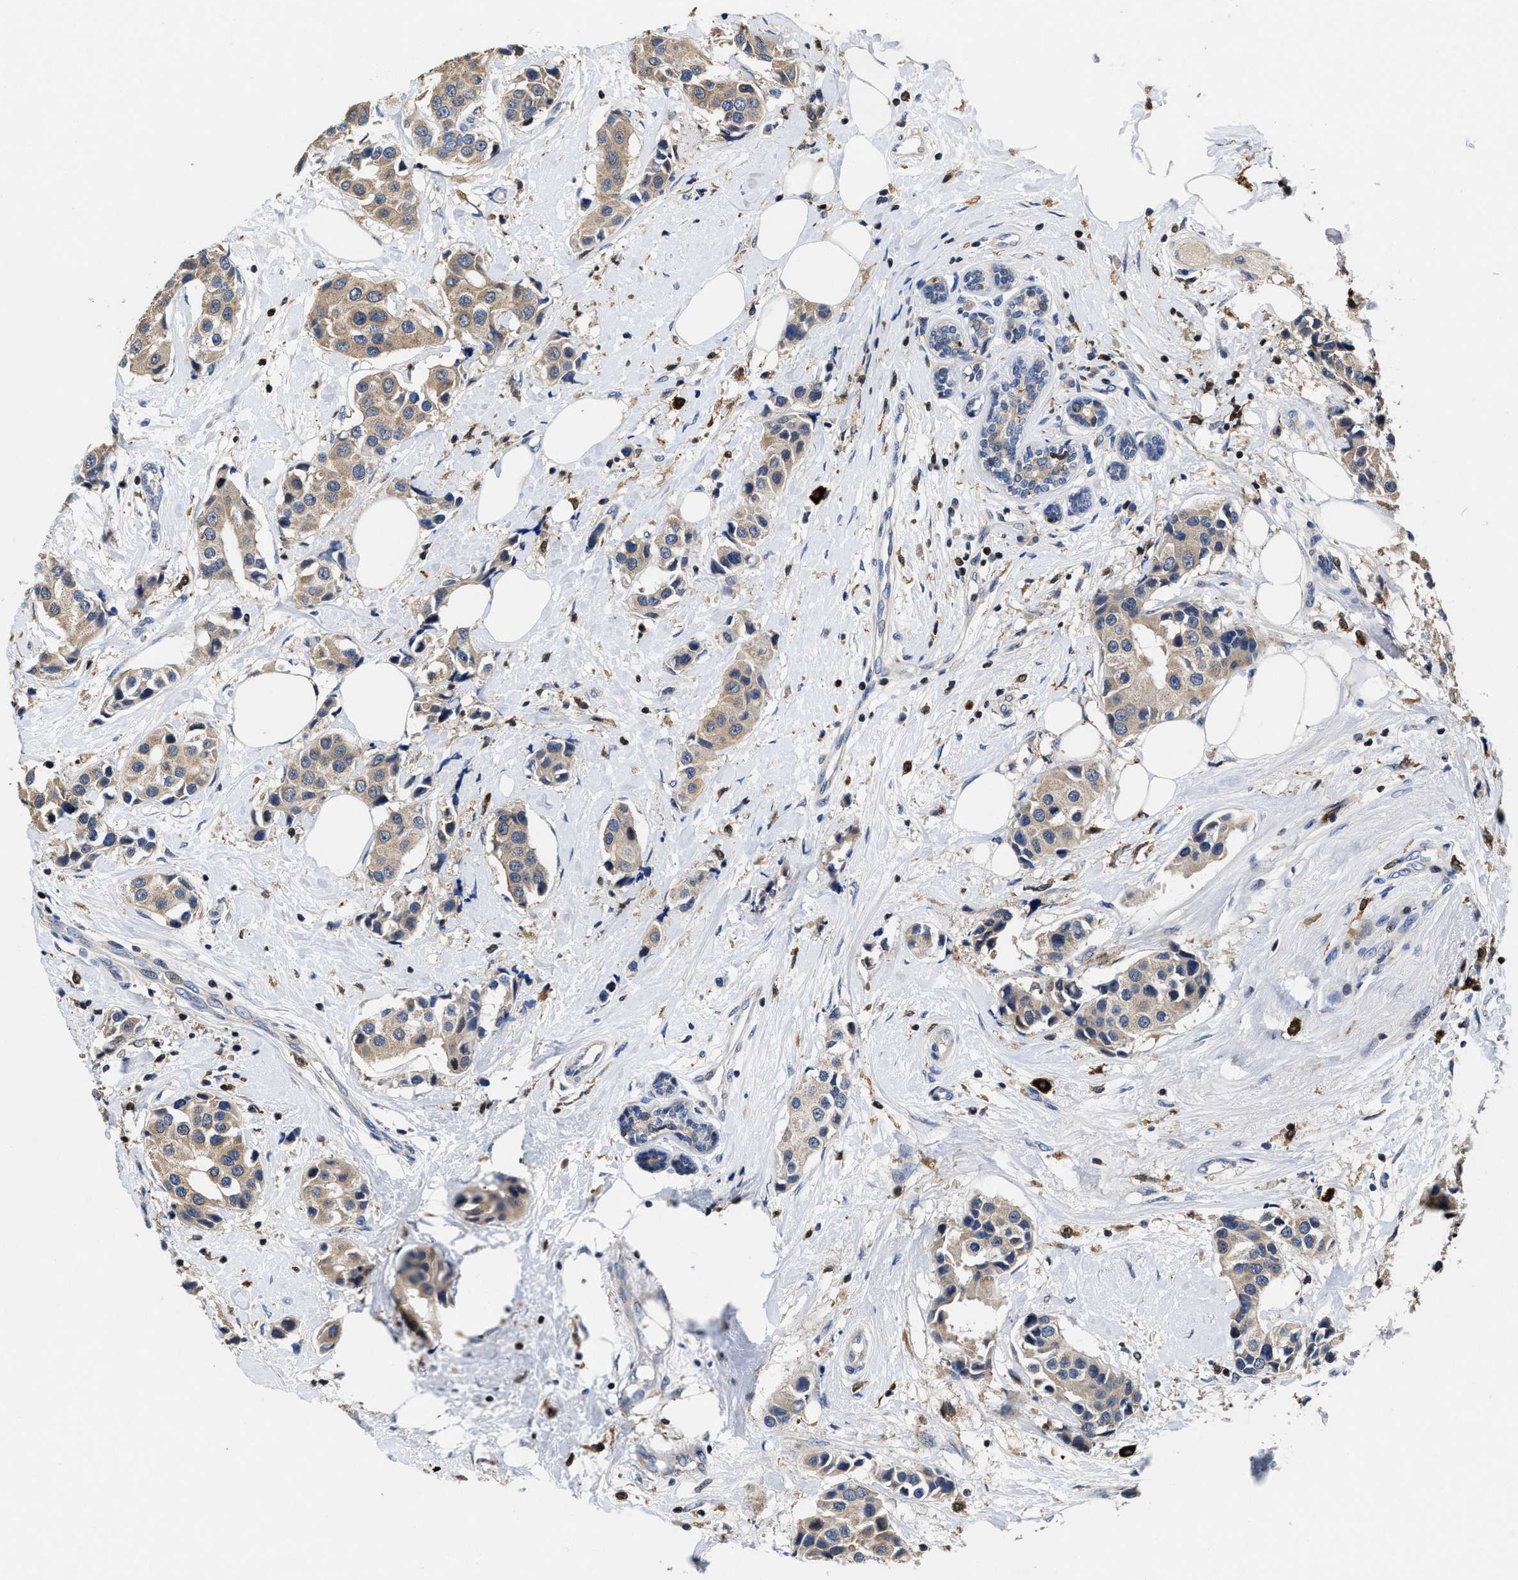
{"staining": {"intensity": "weak", "quantity": ">75%", "location": "cytoplasmic/membranous"}, "tissue": "breast cancer", "cell_type": "Tumor cells", "image_type": "cancer", "snomed": [{"axis": "morphology", "description": "Normal tissue, NOS"}, {"axis": "morphology", "description": "Duct carcinoma"}, {"axis": "topography", "description": "Breast"}], "caption": "Brown immunohistochemical staining in breast cancer (invasive ductal carcinoma) demonstrates weak cytoplasmic/membranous expression in approximately >75% of tumor cells.", "gene": "RGS10", "patient": {"sex": "female", "age": 39}}